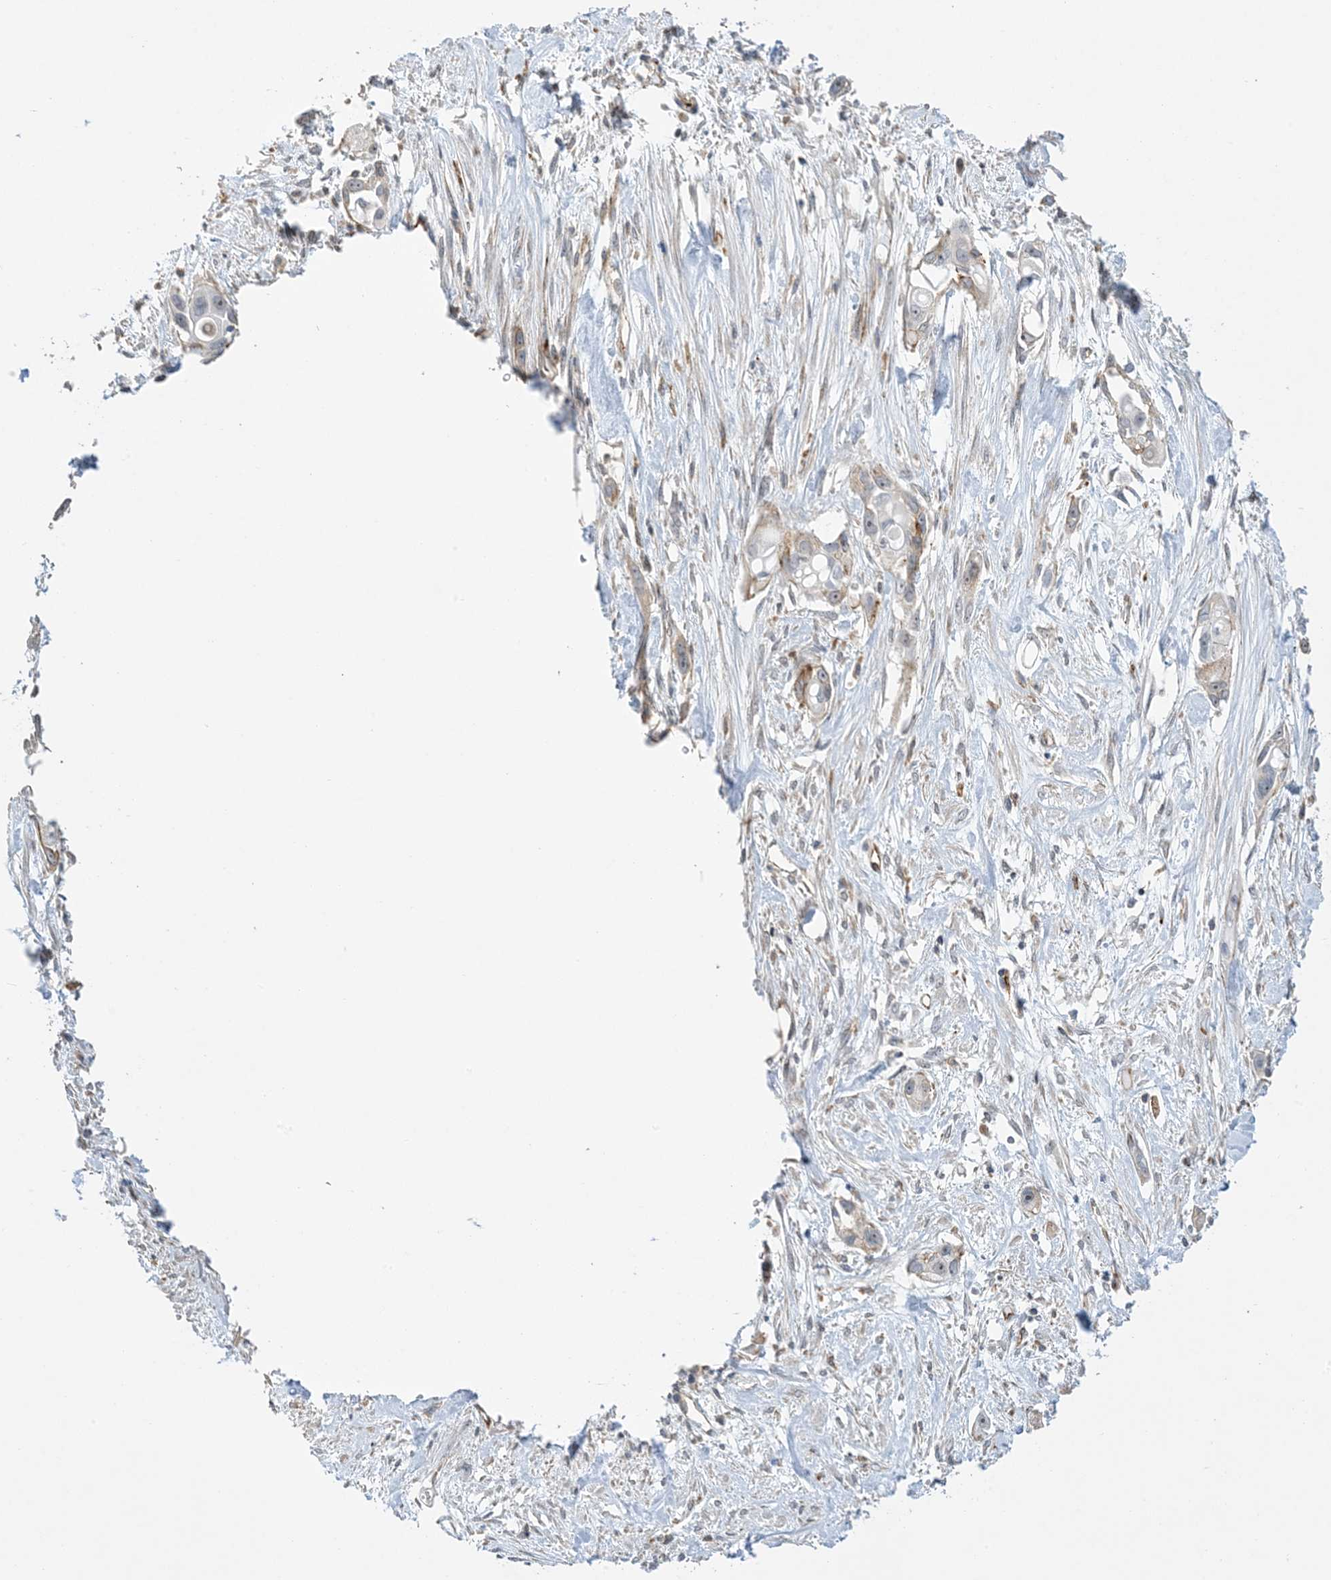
{"staining": {"intensity": "weak", "quantity": "<25%", "location": "cytoplasmic/membranous"}, "tissue": "pancreatic cancer", "cell_type": "Tumor cells", "image_type": "cancer", "snomed": [{"axis": "morphology", "description": "Adenocarcinoma, NOS"}, {"axis": "topography", "description": "Pancreas"}], "caption": "An immunohistochemistry (IHC) photomicrograph of pancreatic cancer (adenocarcinoma) is shown. There is no staining in tumor cells of pancreatic cancer (adenocarcinoma). (Brightfield microscopy of DAB (3,3'-diaminobenzidine) immunohistochemistry (IHC) at high magnification).", "gene": "AGA", "patient": {"sex": "female", "age": 60}}